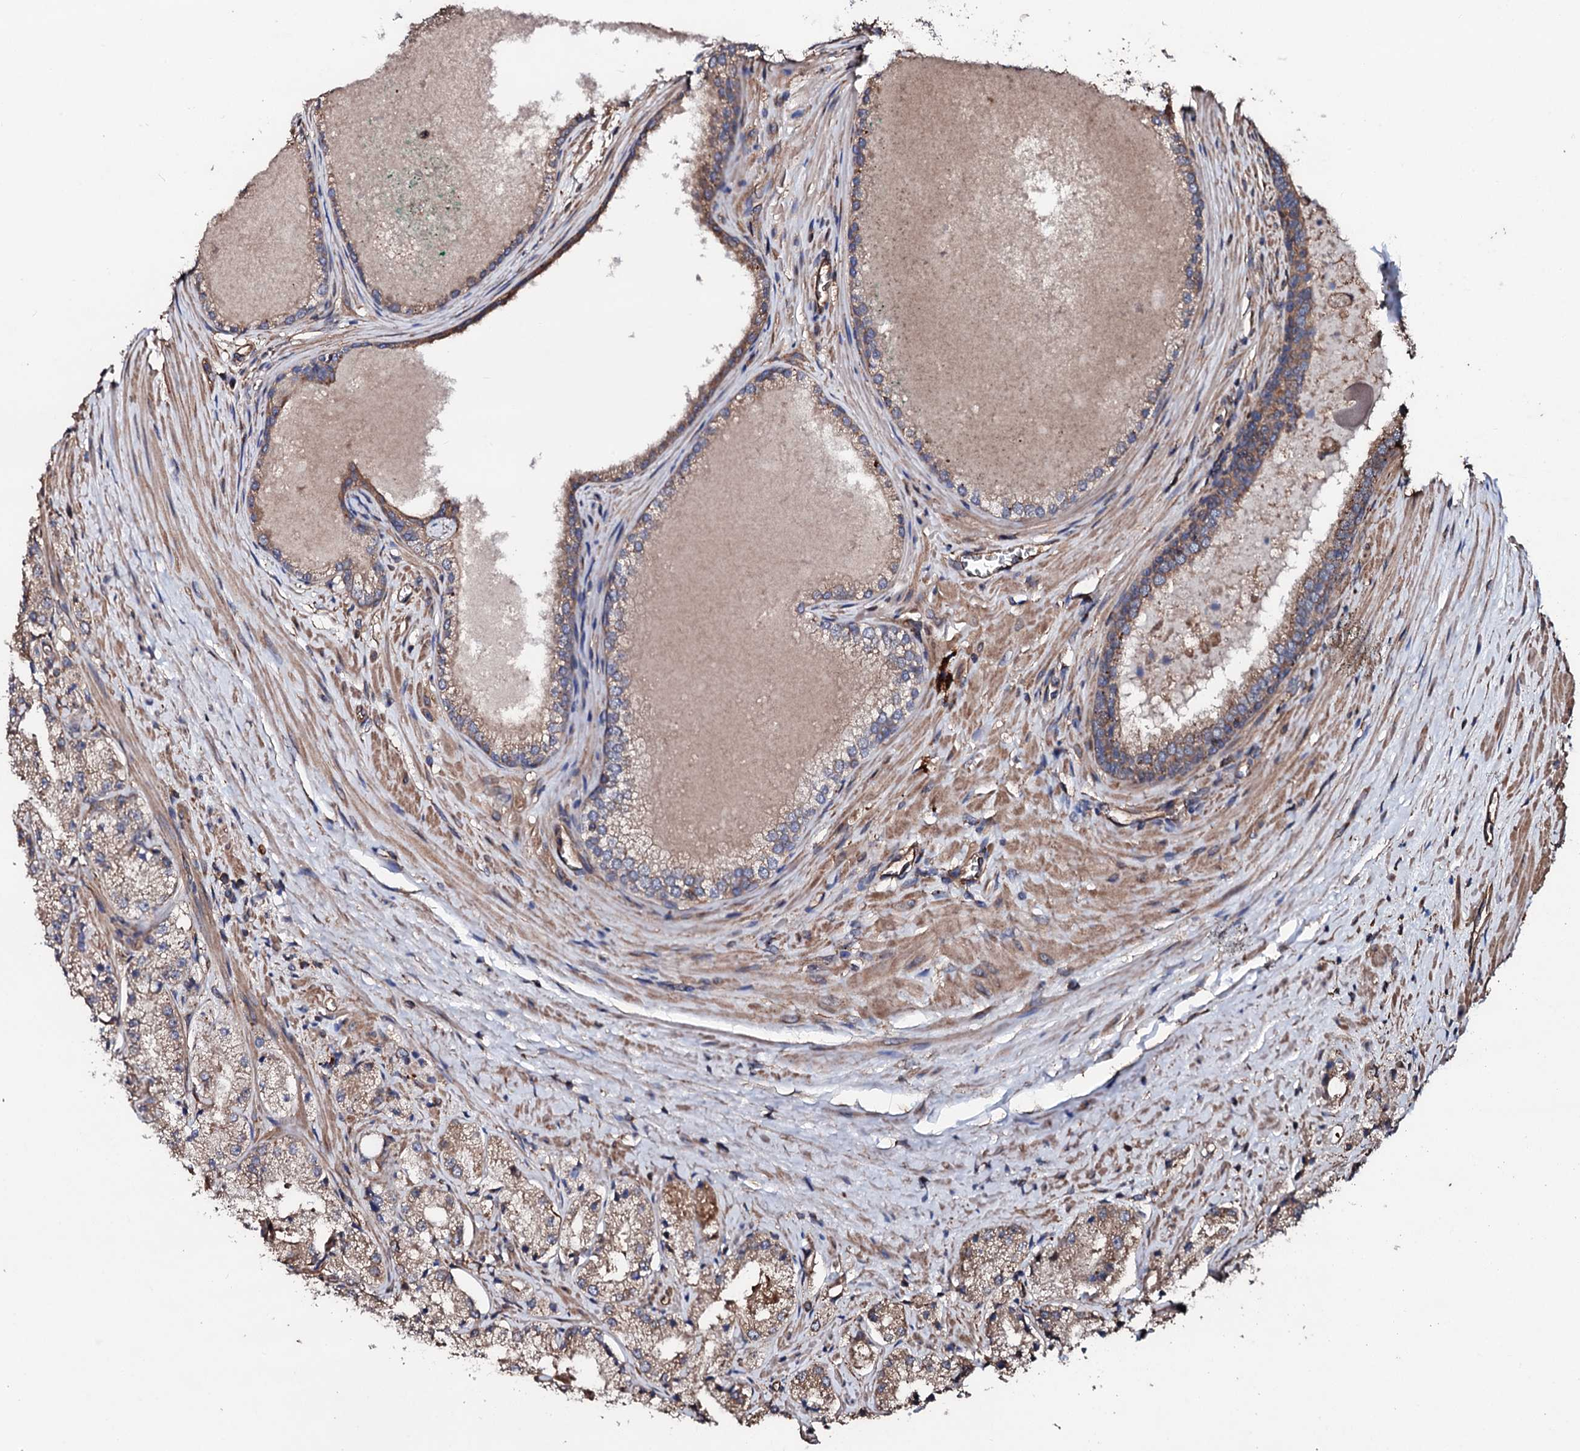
{"staining": {"intensity": "moderate", "quantity": ">75%", "location": "cytoplasmic/membranous"}, "tissue": "prostate cancer", "cell_type": "Tumor cells", "image_type": "cancer", "snomed": [{"axis": "morphology", "description": "Adenocarcinoma, Low grade"}, {"axis": "topography", "description": "Prostate"}], "caption": "Immunohistochemical staining of prostate adenocarcinoma (low-grade) reveals medium levels of moderate cytoplasmic/membranous staining in about >75% of tumor cells. (DAB (3,3'-diaminobenzidine) IHC, brown staining for protein, blue staining for nuclei).", "gene": "CKAP5", "patient": {"sex": "male", "age": 69}}